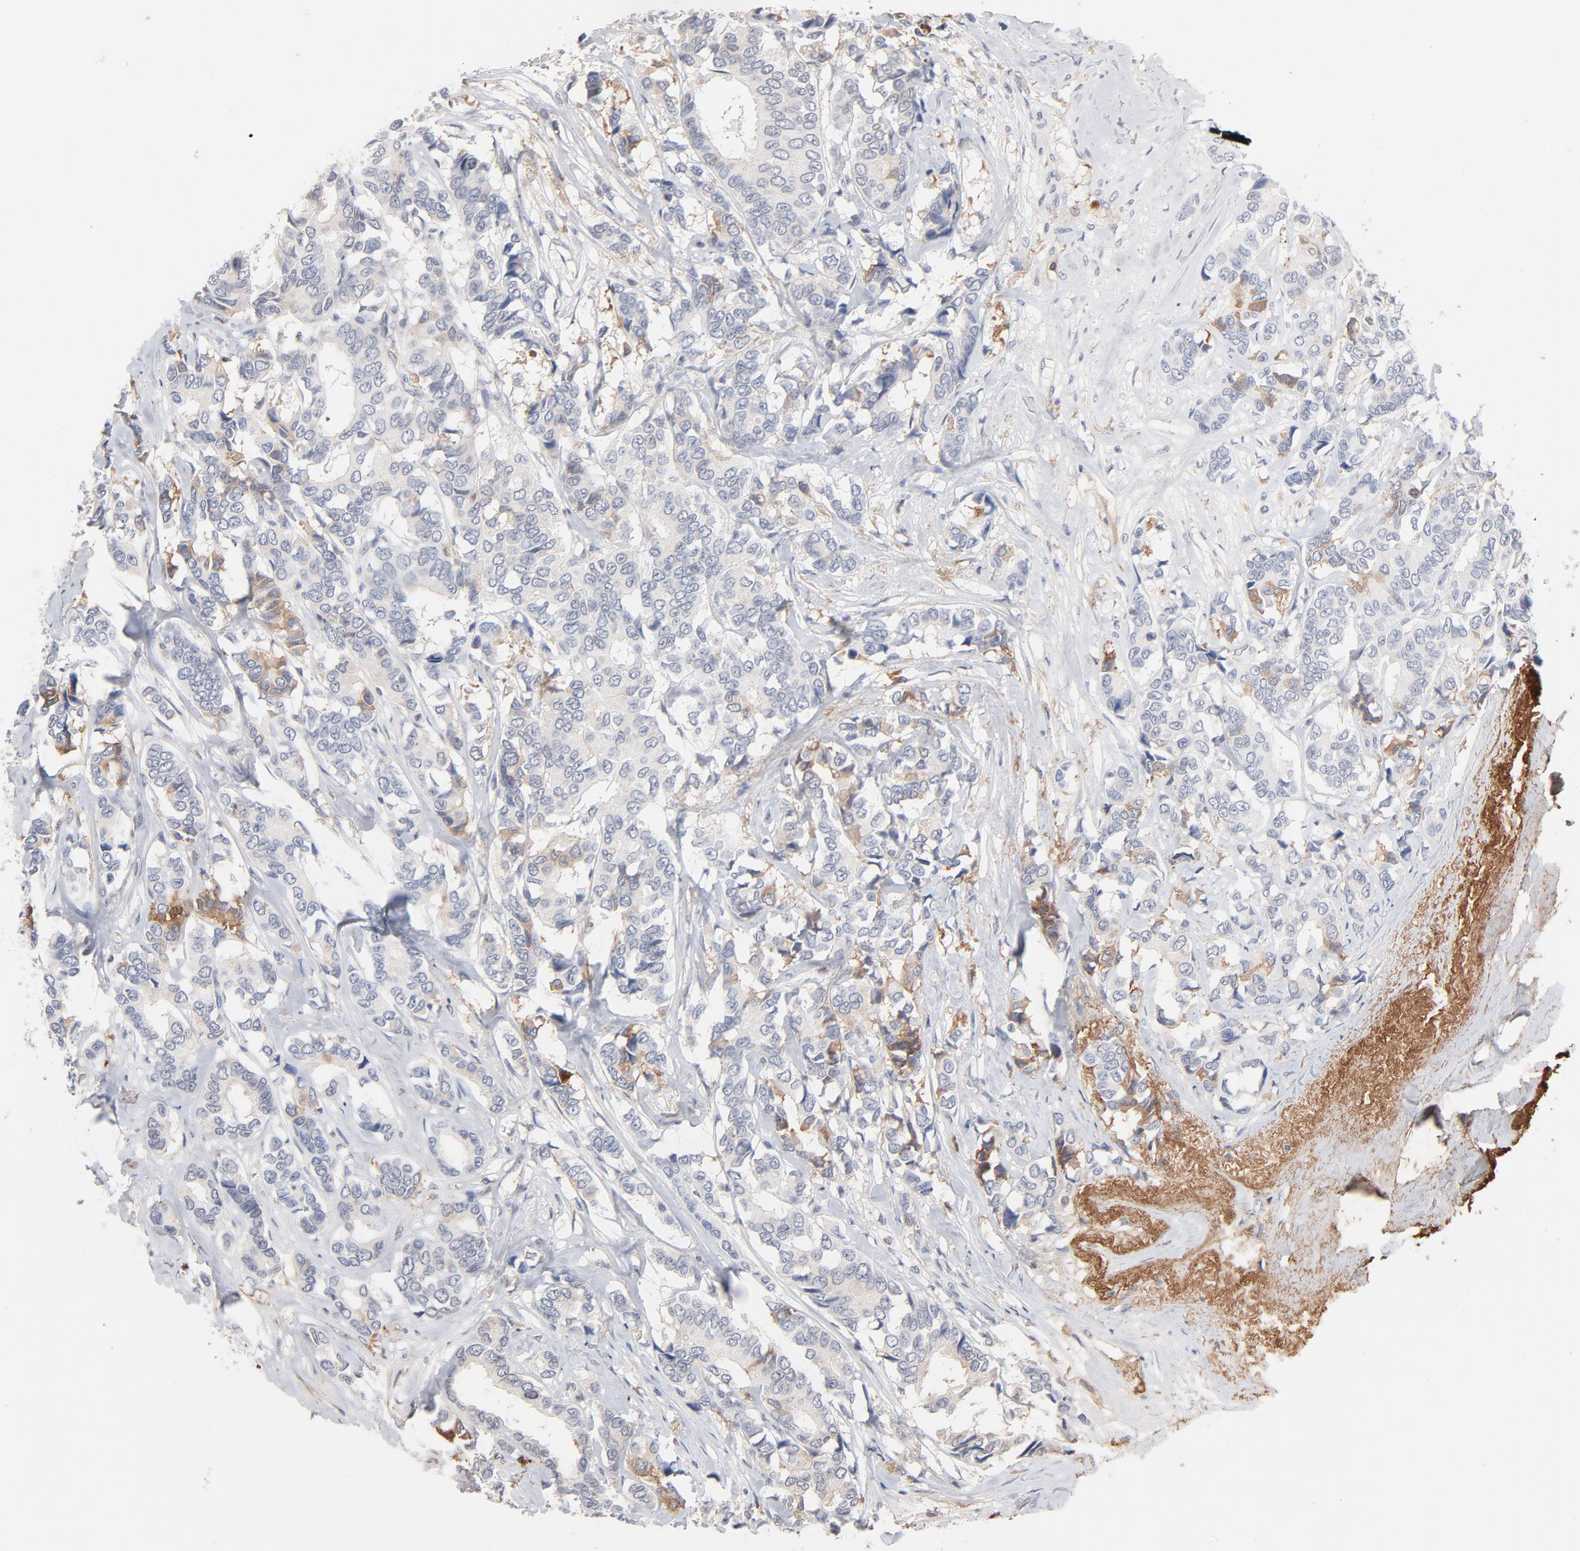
{"staining": {"intensity": "moderate", "quantity": "<25%", "location": "cytoplasmic/membranous"}, "tissue": "breast cancer", "cell_type": "Tumor cells", "image_type": "cancer", "snomed": [{"axis": "morphology", "description": "Duct carcinoma"}, {"axis": "topography", "description": "Breast"}], "caption": "Protein expression analysis of breast cancer exhibits moderate cytoplasmic/membranous staining in about <25% of tumor cells. The protein of interest is shown in brown color, while the nuclei are stained blue.", "gene": "SERPINA4", "patient": {"sex": "female", "age": 87}}